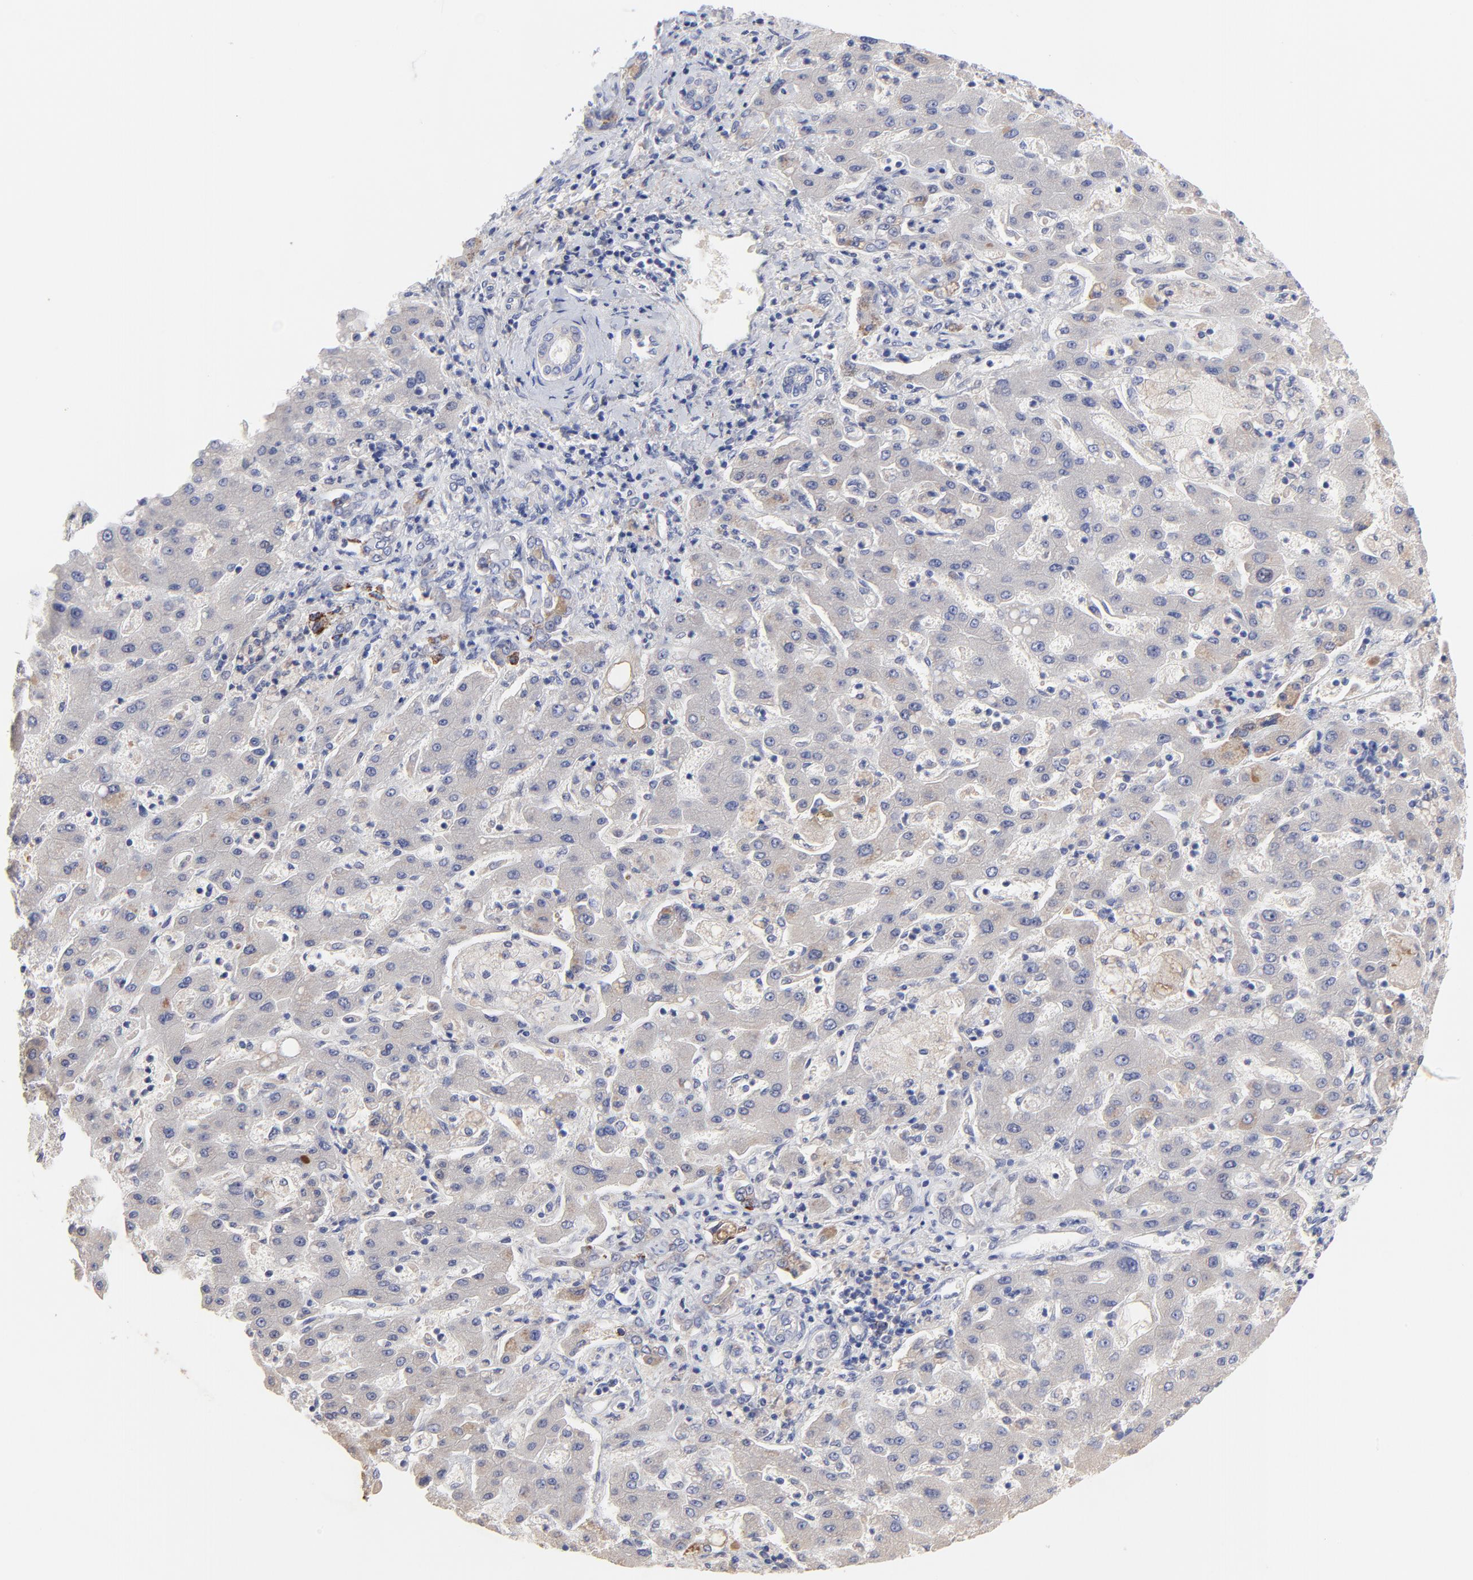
{"staining": {"intensity": "moderate", "quantity": "<25%", "location": "cytoplasmic/membranous"}, "tissue": "liver cancer", "cell_type": "Tumor cells", "image_type": "cancer", "snomed": [{"axis": "morphology", "description": "Cholangiocarcinoma"}, {"axis": "topography", "description": "Liver"}], "caption": "Immunohistochemical staining of cholangiocarcinoma (liver) displays low levels of moderate cytoplasmic/membranous positivity in approximately <25% of tumor cells. The staining was performed using DAB to visualize the protein expression in brown, while the nuclei were stained in blue with hematoxylin (Magnification: 20x).", "gene": "FBXO10", "patient": {"sex": "male", "age": 50}}